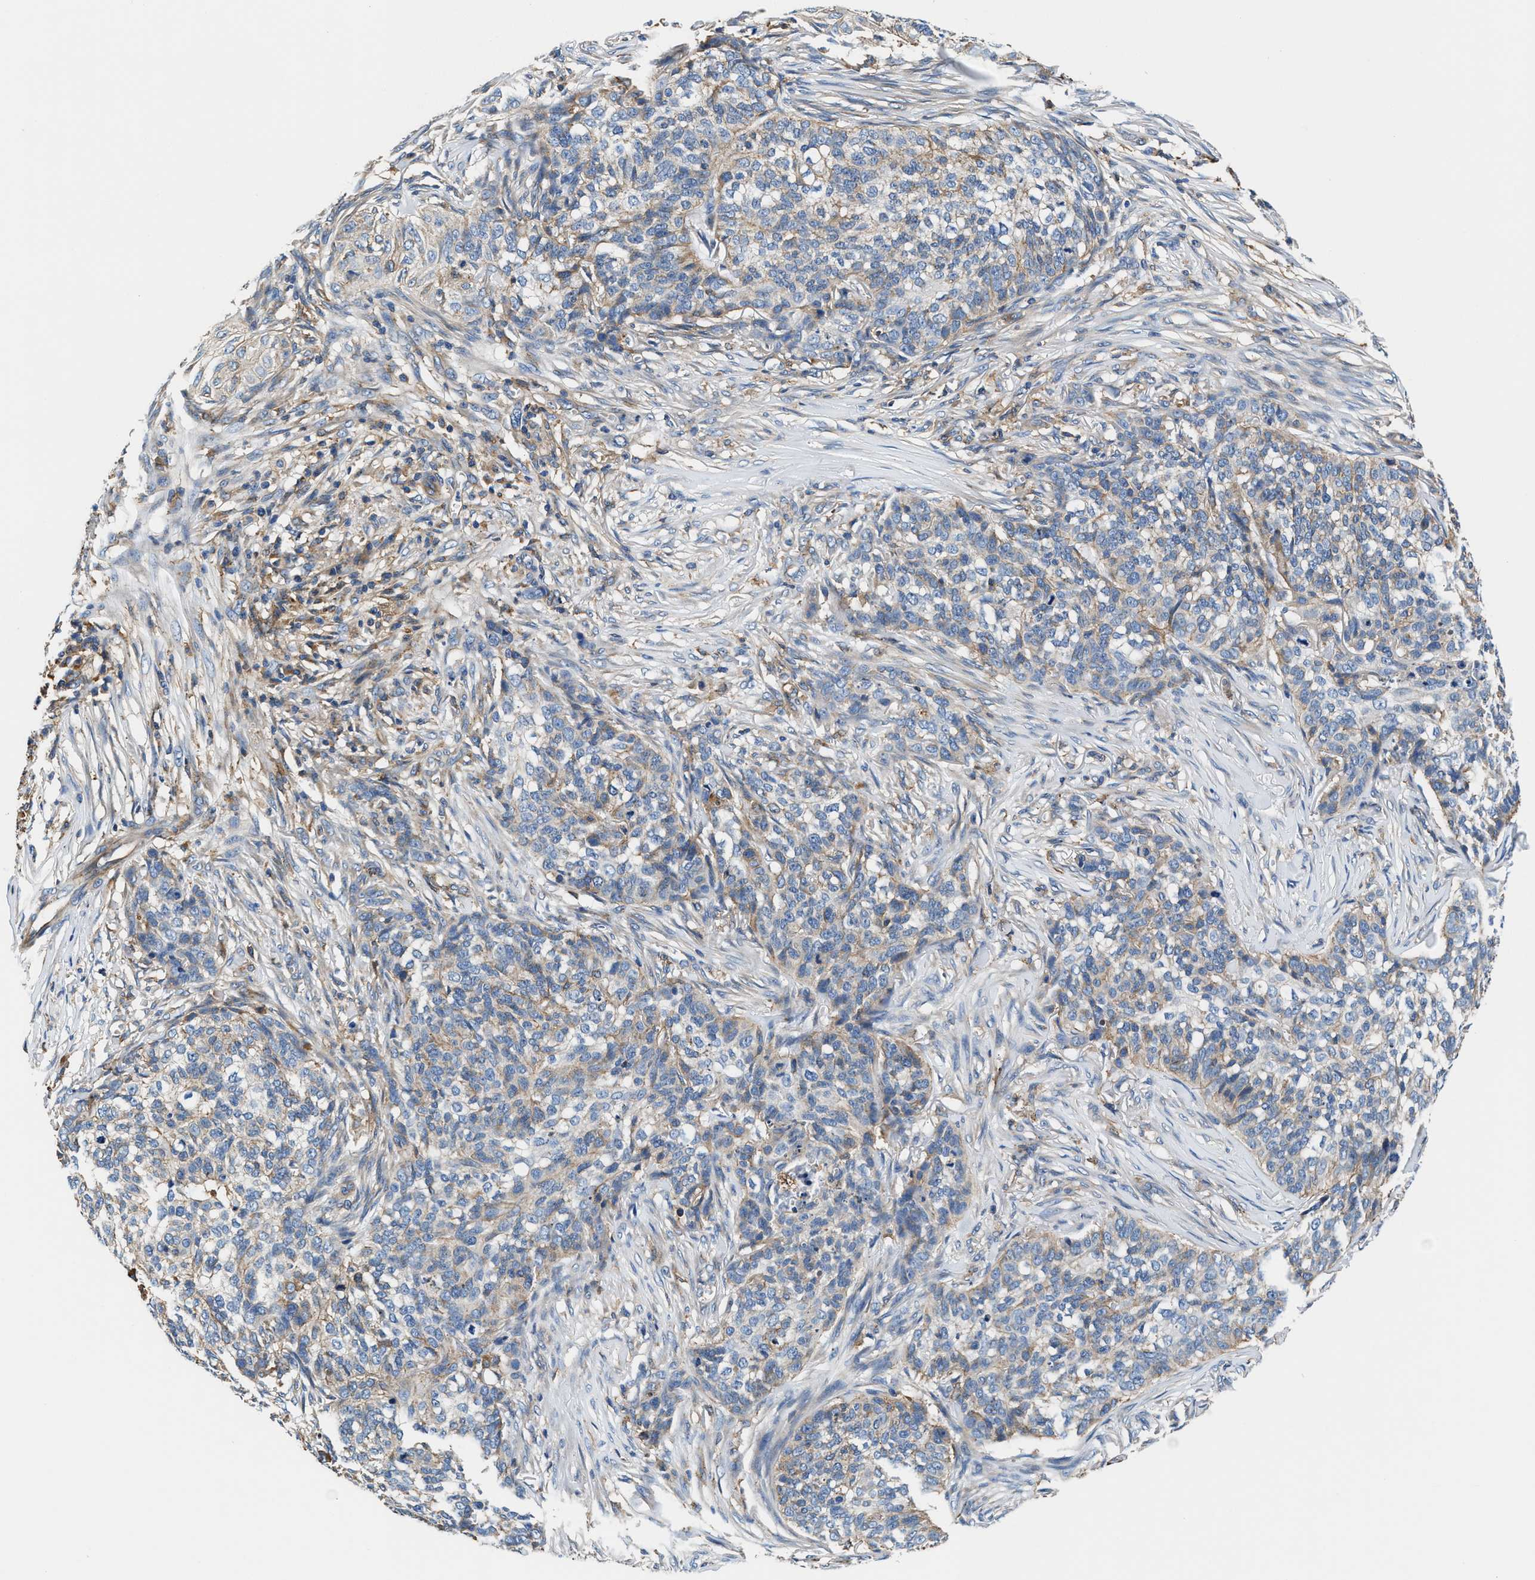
{"staining": {"intensity": "weak", "quantity": "<25%", "location": "cytoplasmic/membranous"}, "tissue": "skin cancer", "cell_type": "Tumor cells", "image_type": "cancer", "snomed": [{"axis": "morphology", "description": "Basal cell carcinoma"}, {"axis": "topography", "description": "Skin"}], "caption": "A high-resolution histopathology image shows immunohistochemistry staining of basal cell carcinoma (skin), which reveals no significant expression in tumor cells.", "gene": "PPP1R9B", "patient": {"sex": "male", "age": 85}}